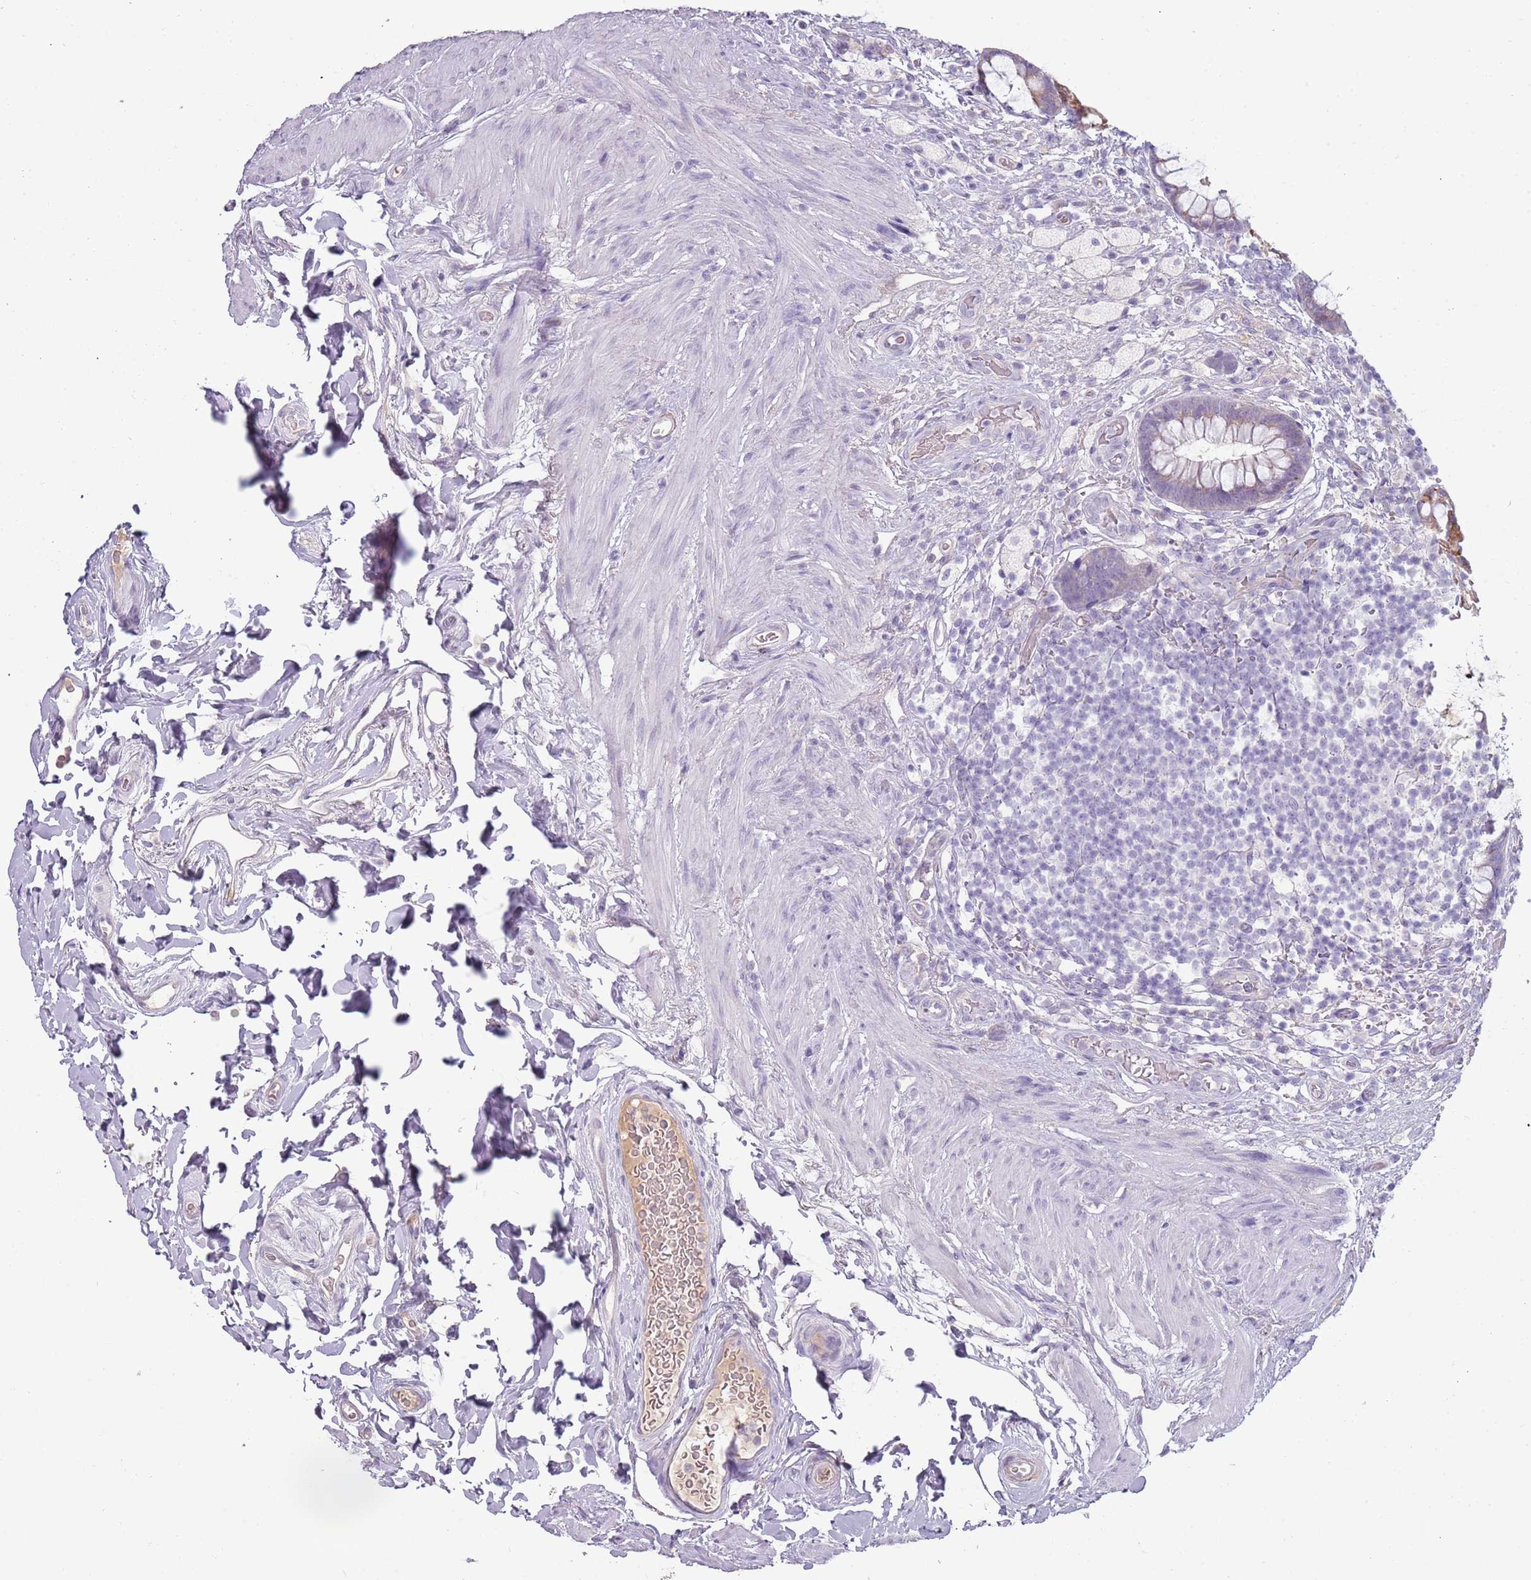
{"staining": {"intensity": "strong", "quantity": "25%-75%", "location": "cytoplasmic/membranous"}, "tissue": "rectum", "cell_type": "Glandular cells", "image_type": "normal", "snomed": [{"axis": "morphology", "description": "Normal tissue, NOS"}, {"axis": "topography", "description": "Rectum"}, {"axis": "topography", "description": "Peripheral nerve tissue"}], "caption": "The histopathology image exhibits a brown stain indicating the presence of a protein in the cytoplasmic/membranous of glandular cells in rectum. (Brightfield microscopy of DAB IHC at high magnification).", "gene": "TNFRSF6B", "patient": {"sex": "female", "age": 69}}